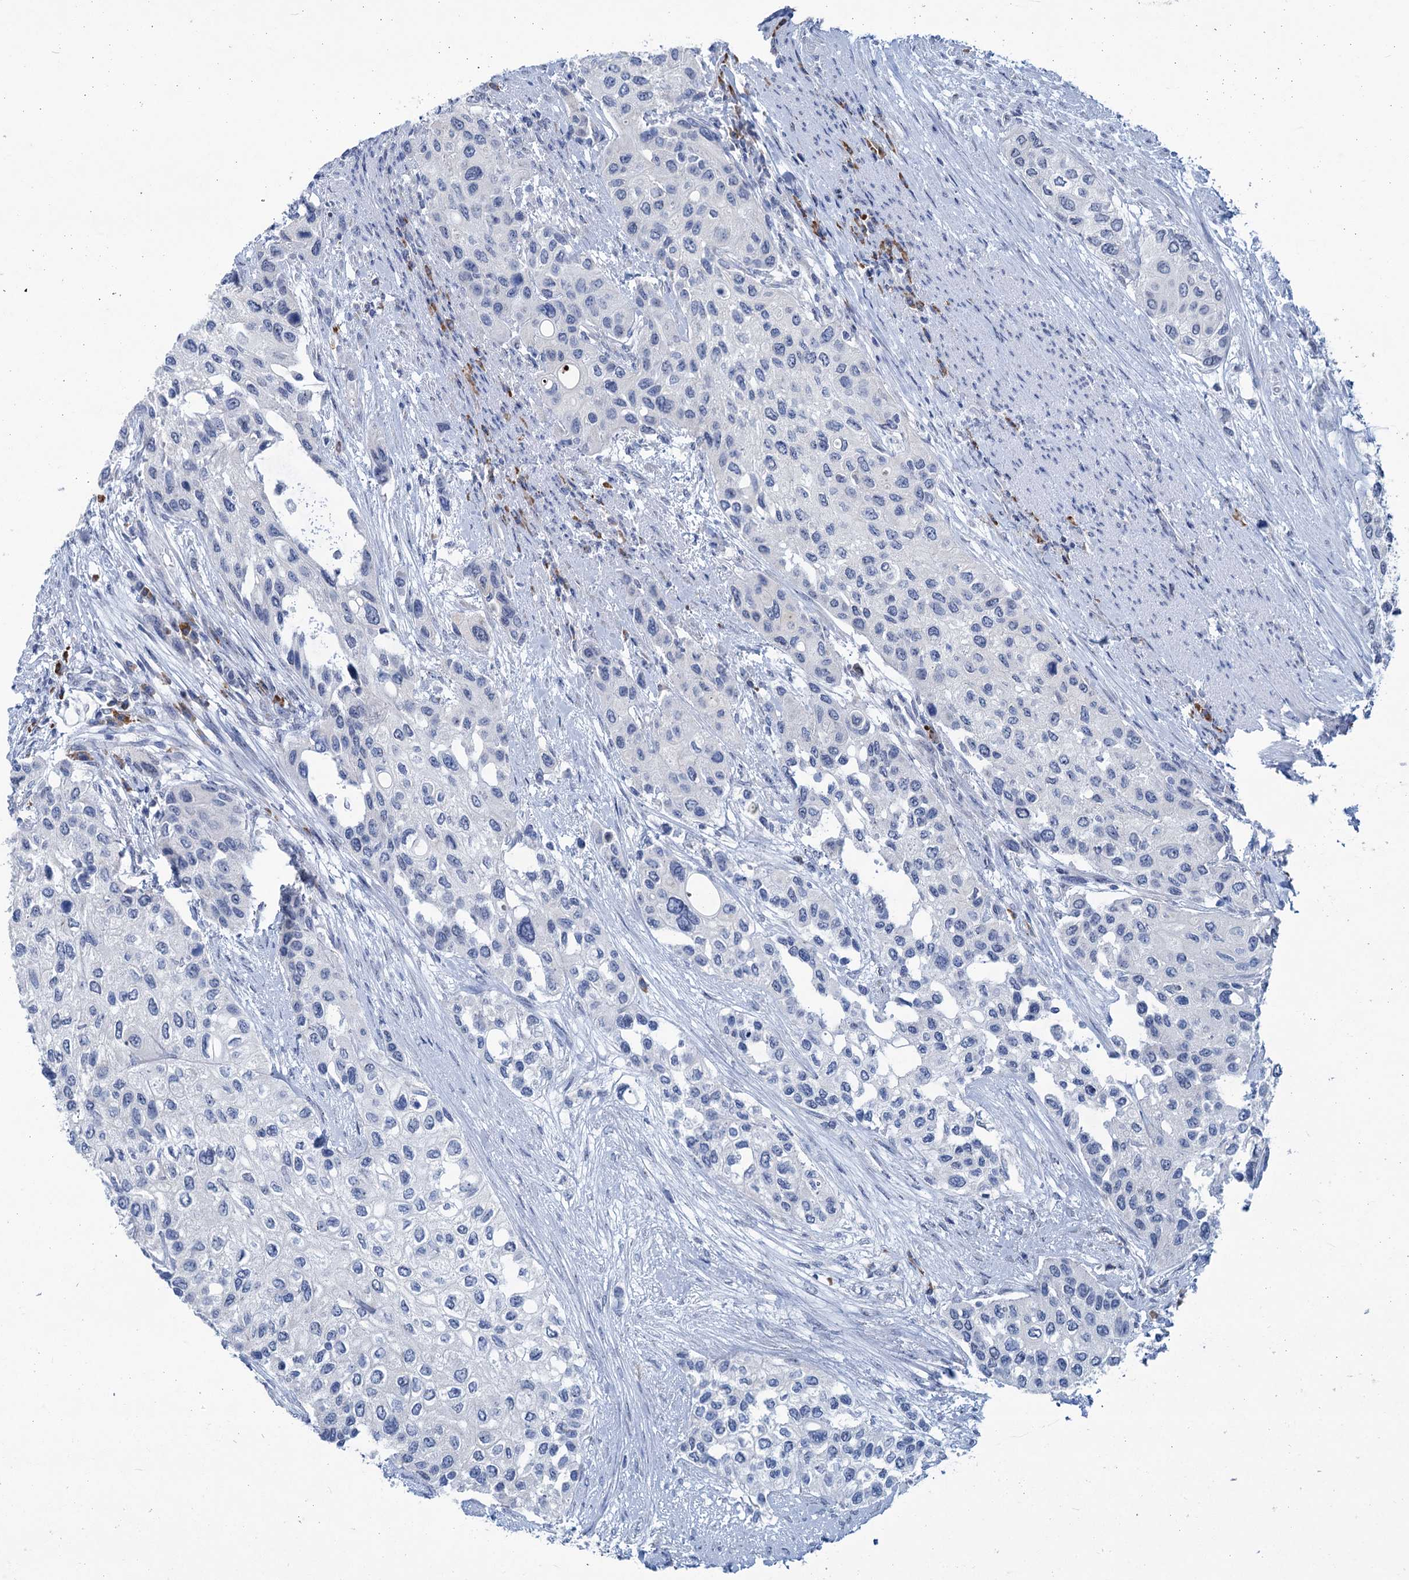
{"staining": {"intensity": "negative", "quantity": "none", "location": "none"}, "tissue": "urothelial cancer", "cell_type": "Tumor cells", "image_type": "cancer", "snomed": [{"axis": "morphology", "description": "Normal tissue, NOS"}, {"axis": "morphology", "description": "Urothelial carcinoma, High grade"}, {"axis": "topography", "description": "Vascular tissue"}, {"axis": "topography", "description": "Urinary bladder"}], "caption": "A high-resolution photomicrograph shows immunohistochemistry staining of urothelial cancer, which reveals no significant expression in tumor cells.", "gene": "NEU3", "patient": {"sex": "female", "age": 56}}